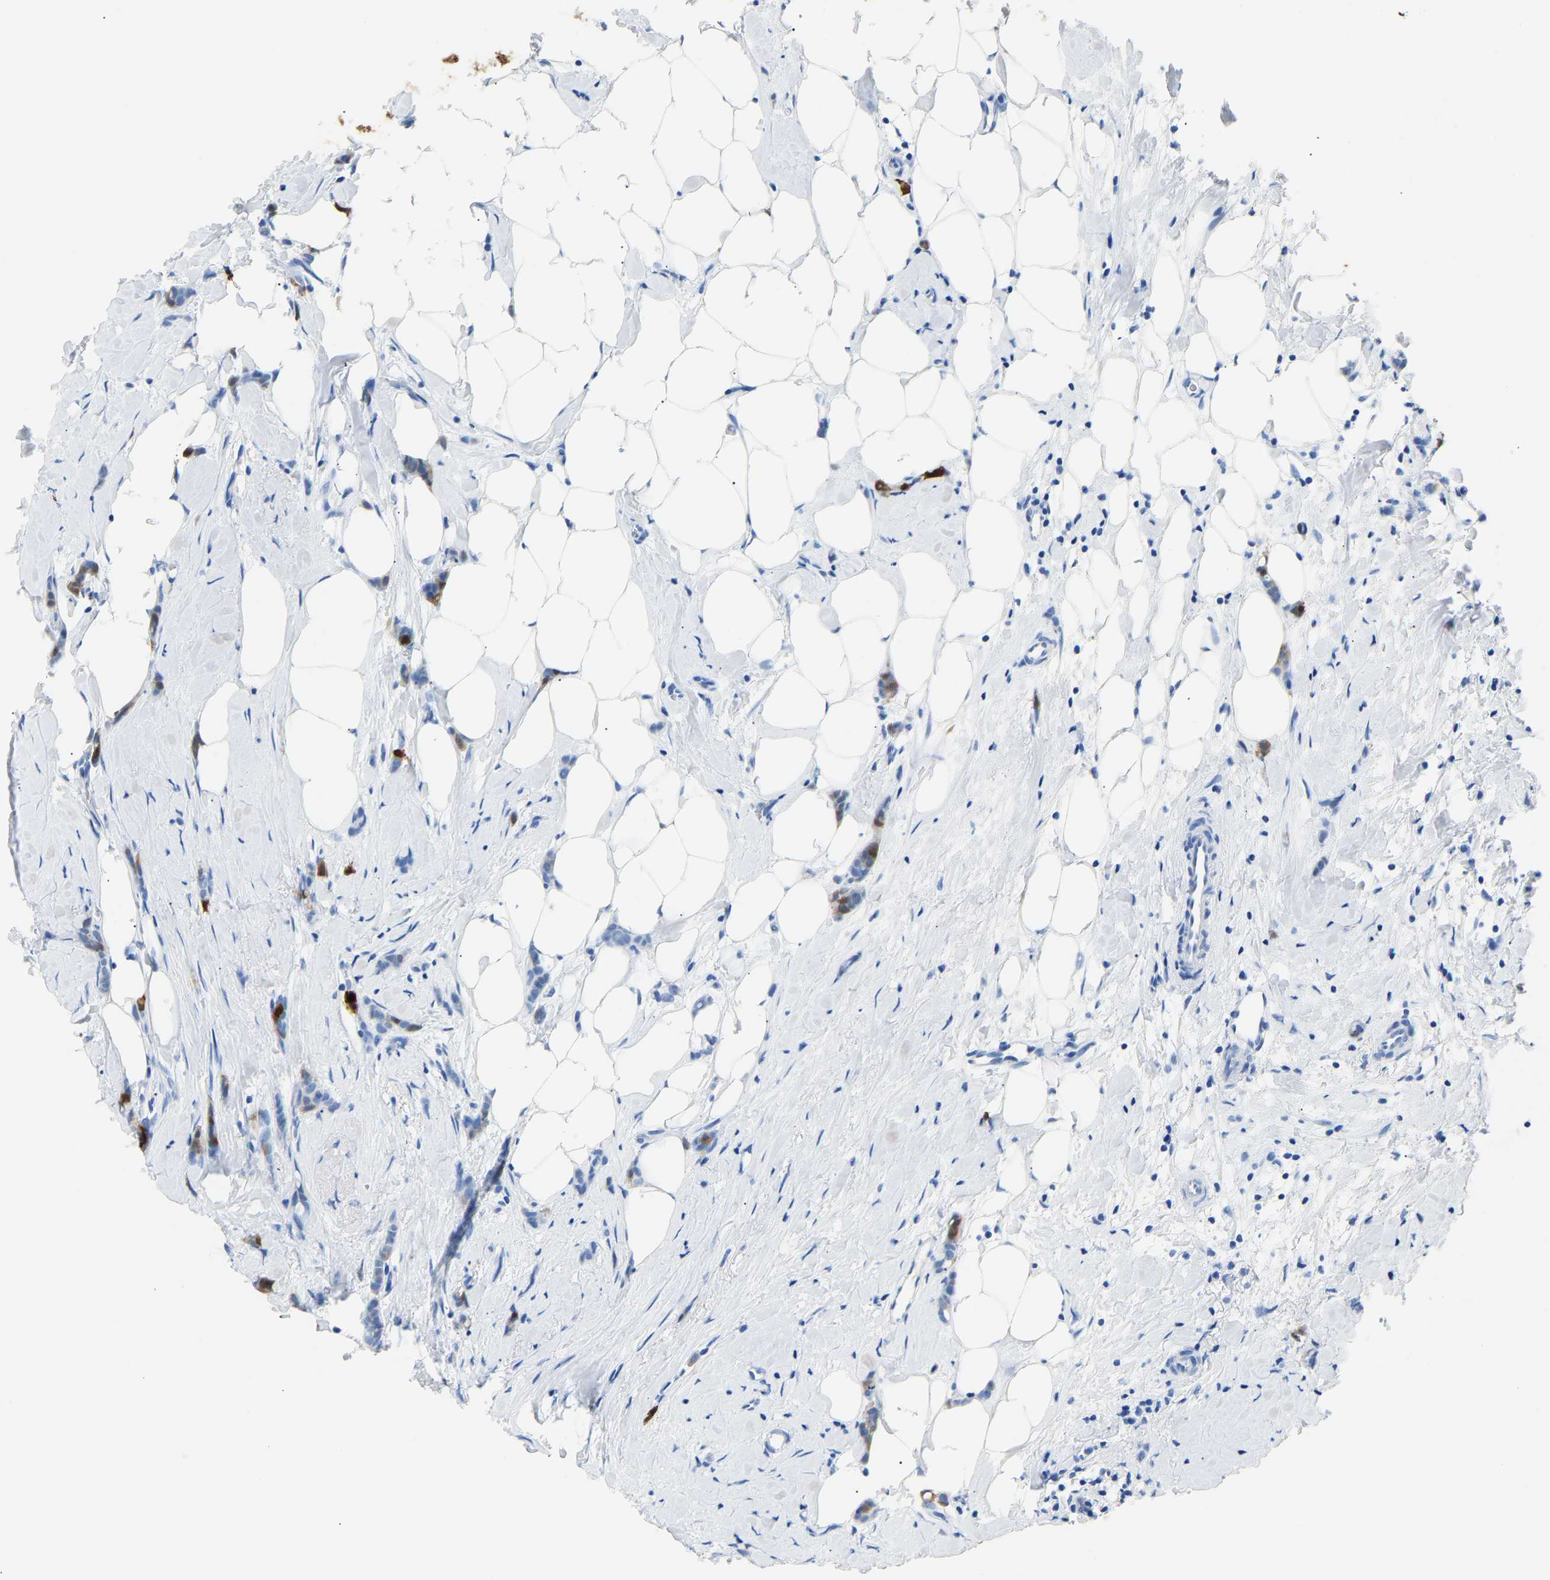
{"staining": {"intensity": "moderate", "quantity": "<25%", "location": "cytoplasmic/membranous"}, "tissue": "breast cancer", "cell_type": "Tumor cells", "image_type": "cancer", "snomed": [{"axis": "morphology", "description": "Lobular carcinoma, in situ"}, {"axis": "morphology", "description": "Lobular carcinoma"}, {"axis": "topography", "description": "Breast"}], "caption": "This is a histology image of immunohistochemistry staining of breast lobular carcinoma in situ, which shows moderate expression in the cytoplasmic/membranous of tumor cells.", "gene": "S100P", "patient": {"sex": "female", "age": 41}}